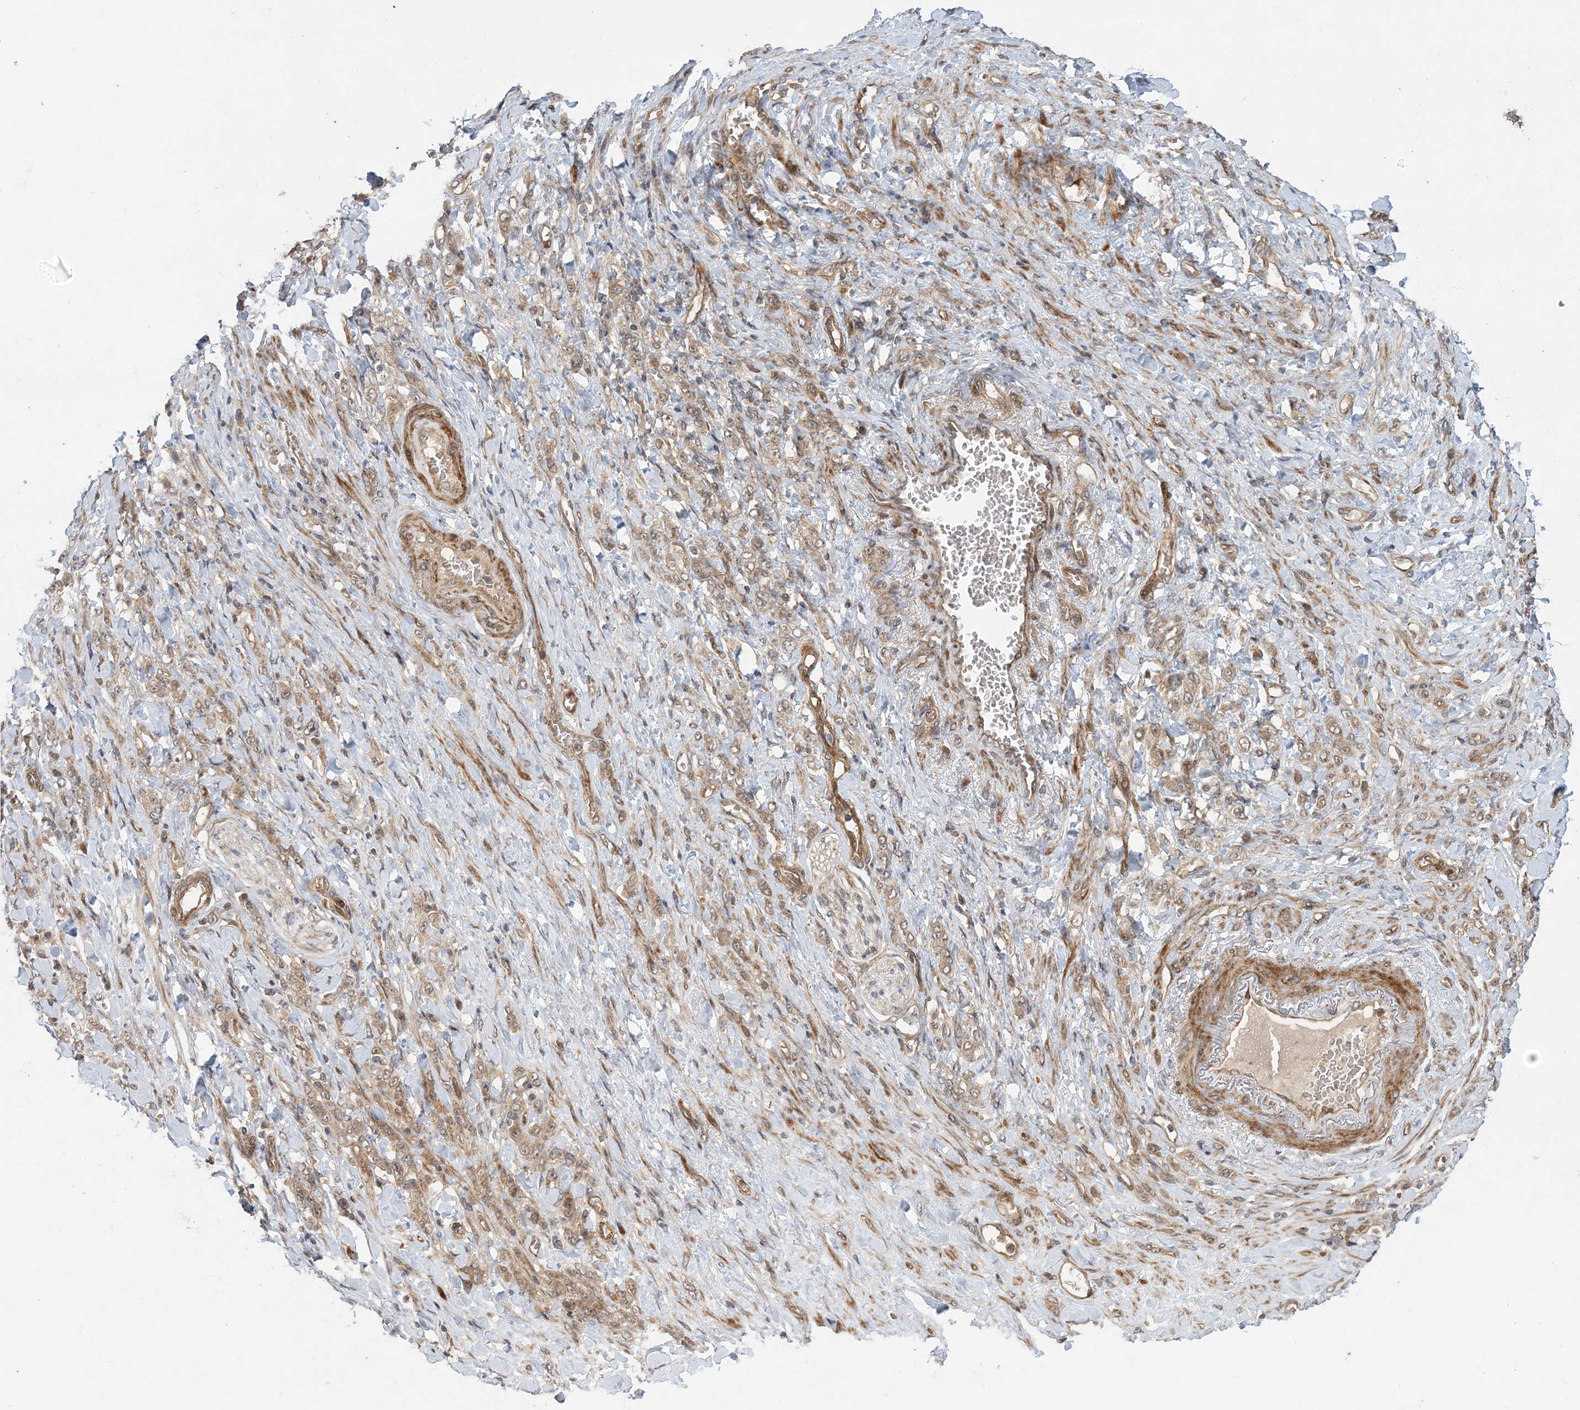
{"staining": {"intensity": "moderate", "quantity": ">75%", "location": "cytoplasmic/membranous"}, "tissue": "stomach cancer", "cell_type": "Tumor cells", "image_type": "cancer", "snomed": [{"axis": "morphology", "description": "Normal tissue, NOS"}, {"axis": "morphology", "description": "Adenocarcinoma, NOS"}, {"axis": "topography", "description": "Stomach"}], "caption": "The photomicrograph displays a brown stain indicating the presence of a protein in the cytoplasmic/membranous of tumor cells in stomach cancer (adenocarcinoma). (DAB = brown stain, brightfield microscopy at high magnification).", "gene": "UBTD2", "patient": {"sex": "male", "age": 82}}